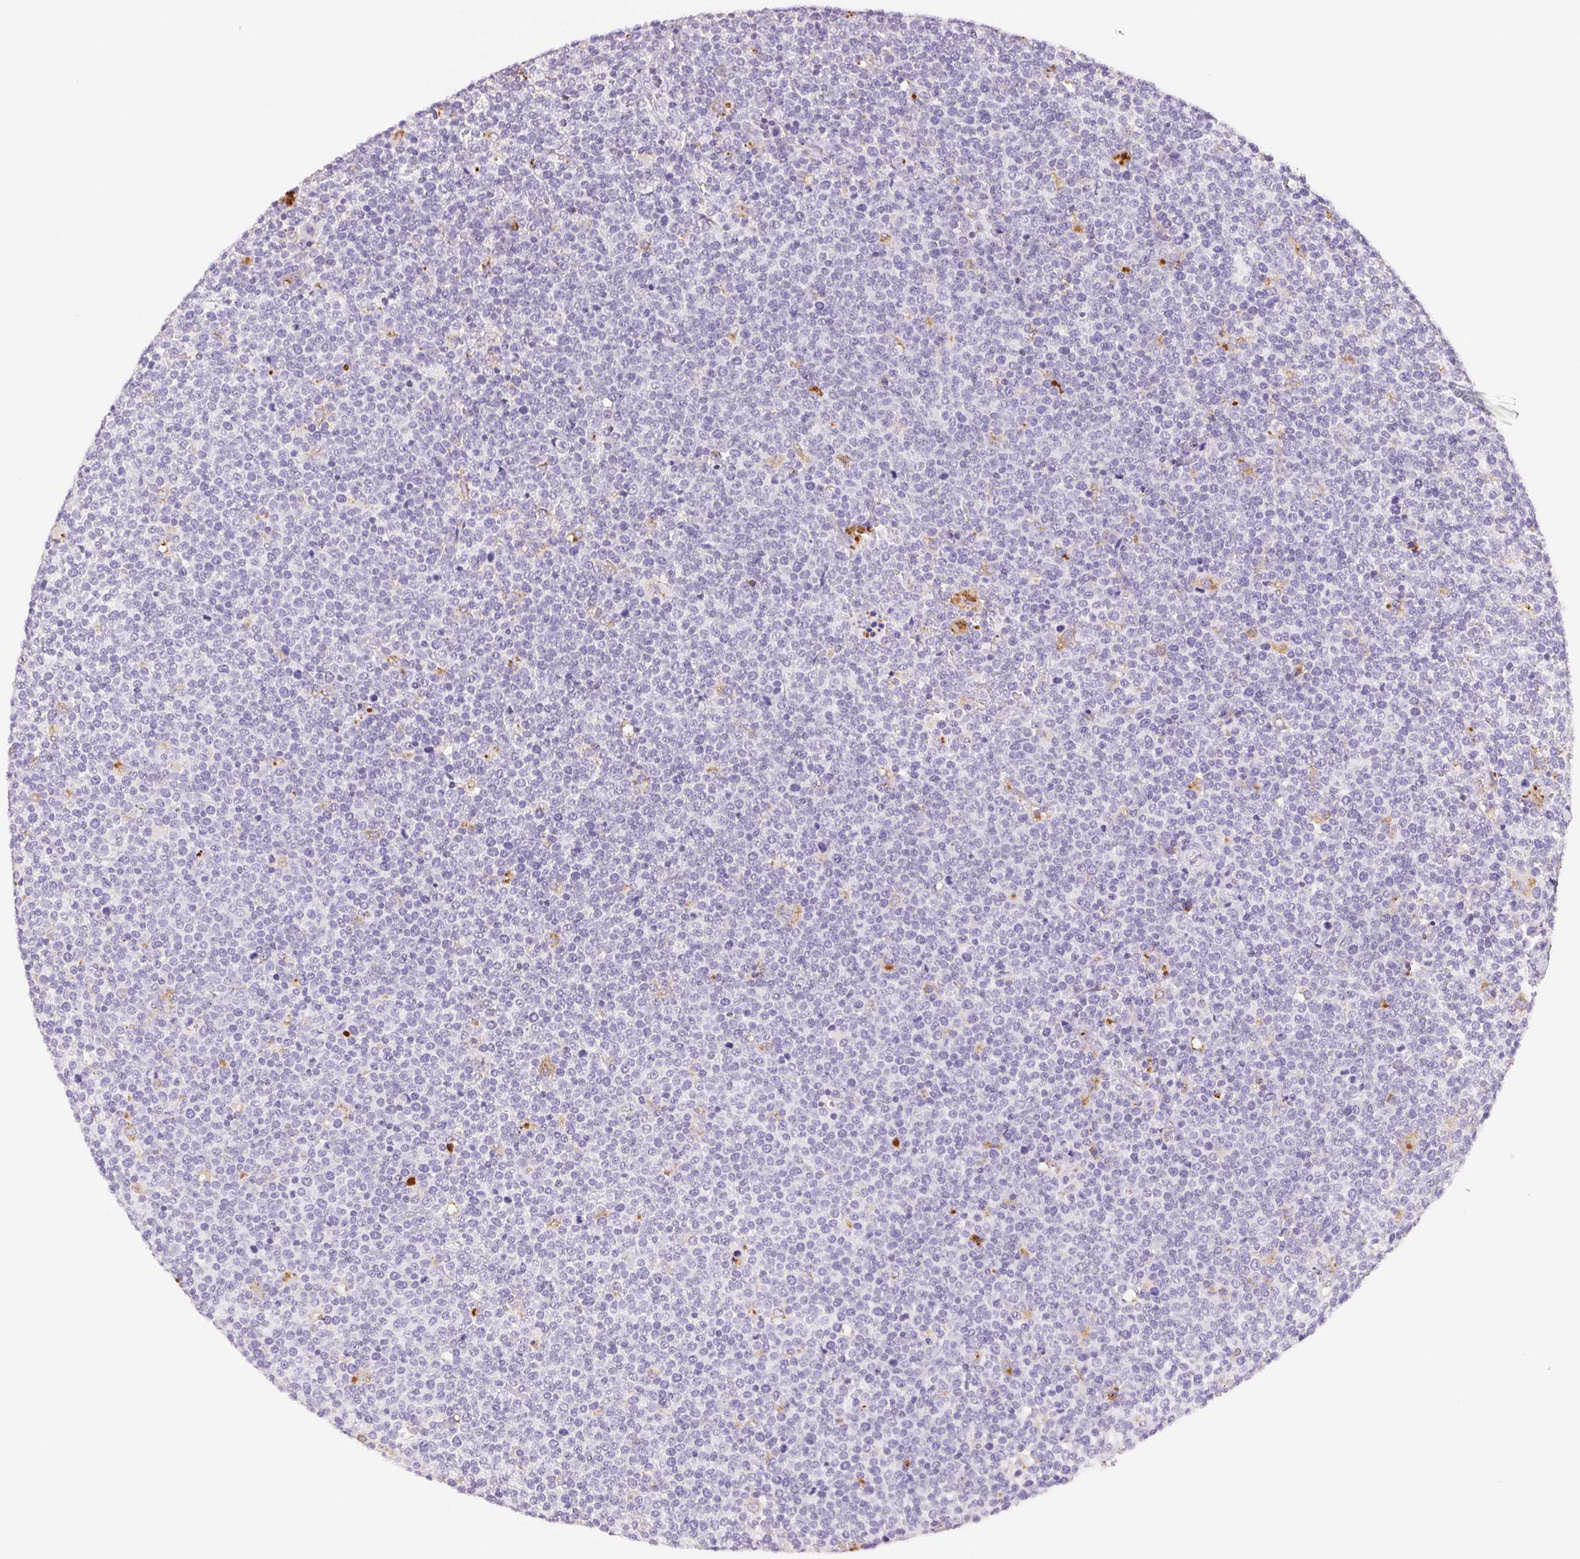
{"staining": {"intensity": "negative", "quantity": "none", "location": "none"}, "tissue": "lymphoma", "cell_type": "Tumor cells", "image_type": "cancer", "snomed": [{"axis": "morphology", "description": "Malignant lymphoma, non-Hodgkin's type, High grade"}, {"axis": "topography", "description": "Lymph node"}], "caption": "Immunohistochemistry (IHC) micrograph of neoplastic tissue: human high-grade malignant lymphoma, non-Hodgkin's type stained with DAB (3,3'-diaminobenzidine) reveals no significant protein staining in tumor cells.", "gene": "LIPA", "patient": {"sex": "male", "age": 61}}